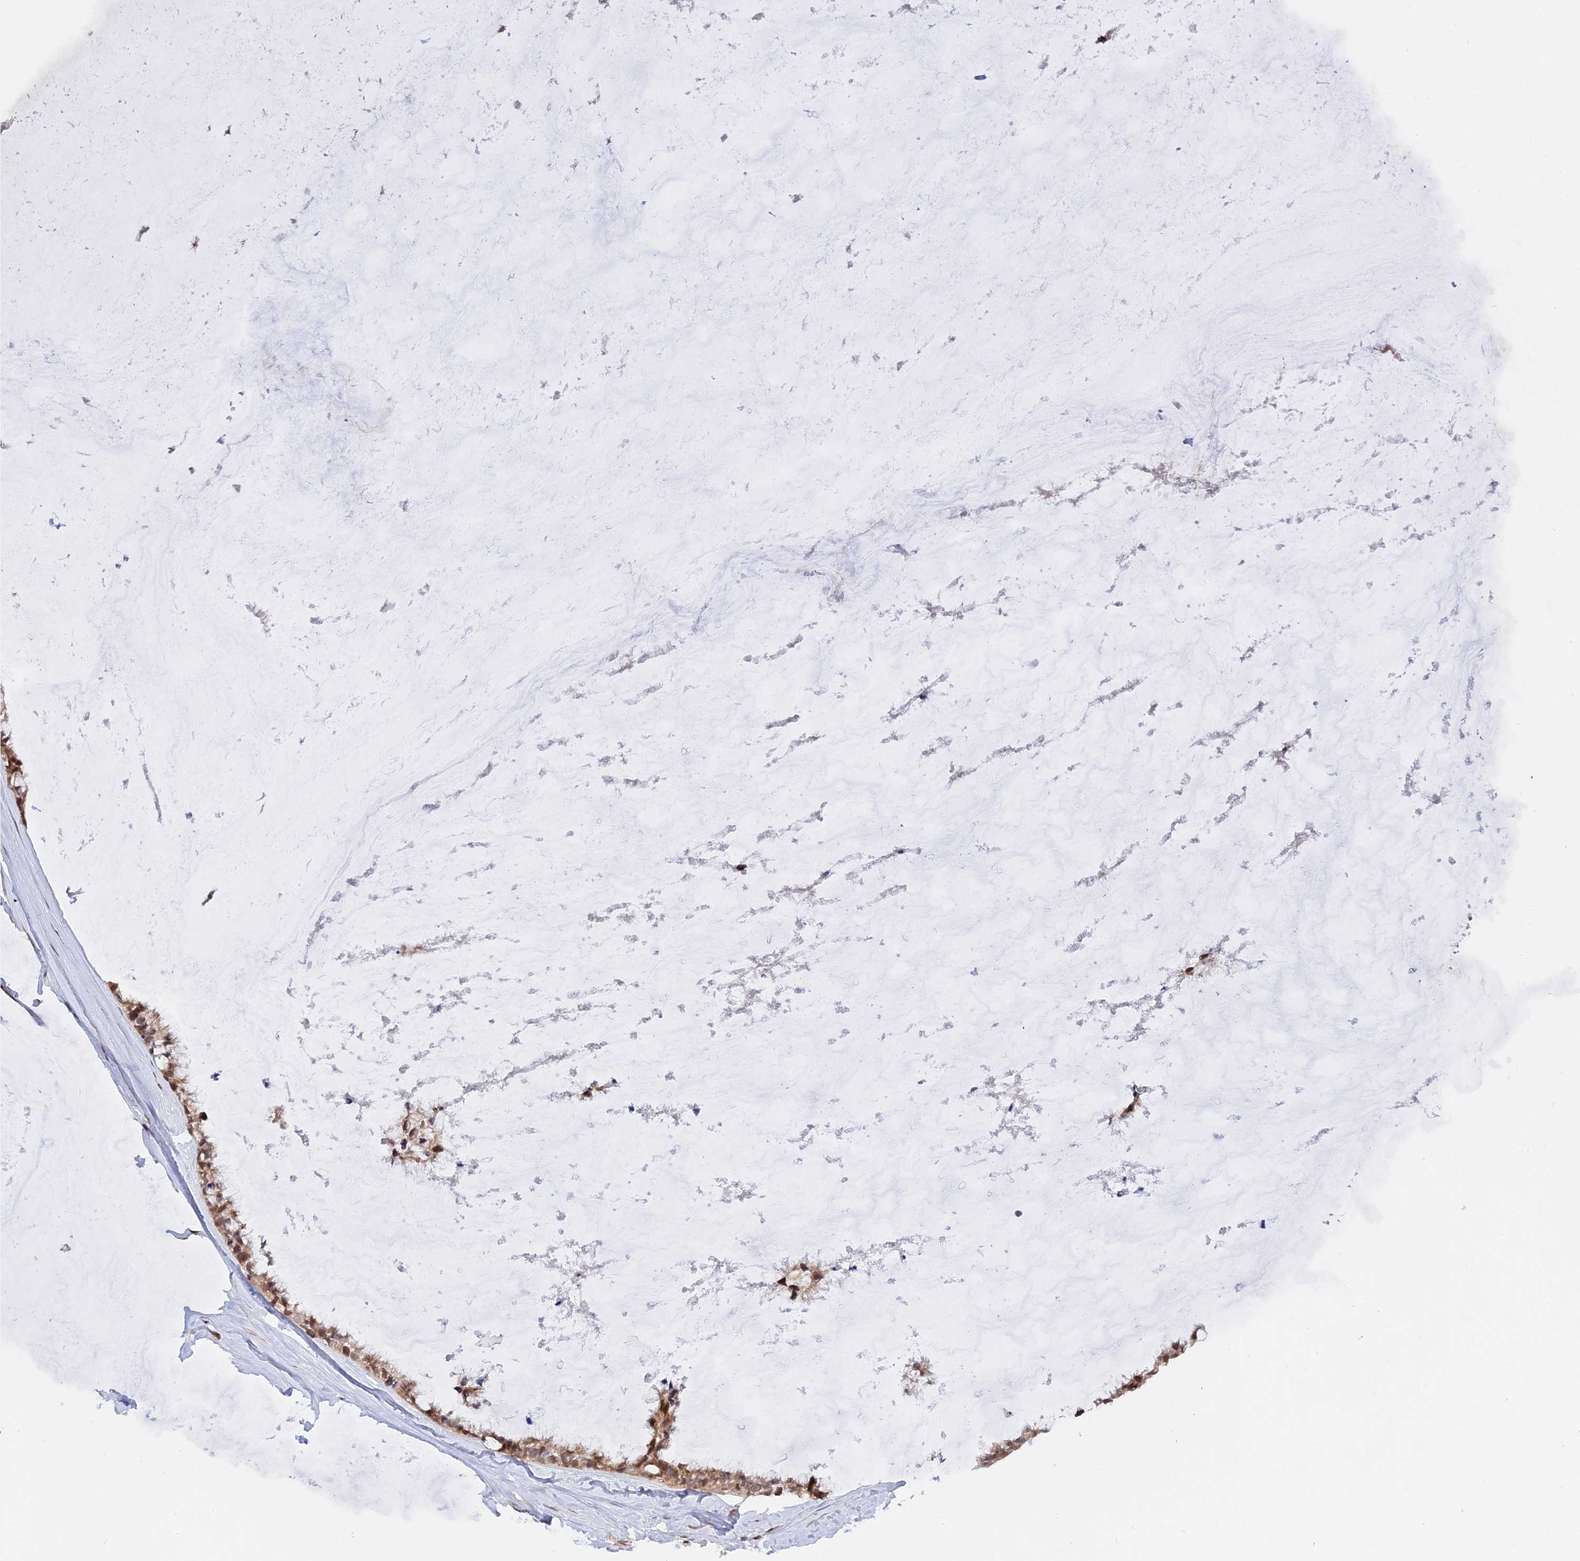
{"staining": {"intensity": "moderate", "quantity": ">75%", "location": "nuclear"}, "tissue": "ovarian cancer", "cell_type": "Tumor cells", "image_type": "cancer", "snomed": [{"axis": "morphology", "description": "Cystadenocarcinoma, mucinous, NOS"}, {"axis": "topography", "description": "Ovary"}], "caption": "A medium amount of moderate nuclear positivity is identified in approximately >75% of tumor cells in mucinous cystadenocarcinoma (ovarian) tissue.", "gene": "ZNF428", "patient": {"sex": "female", "age": 39}}